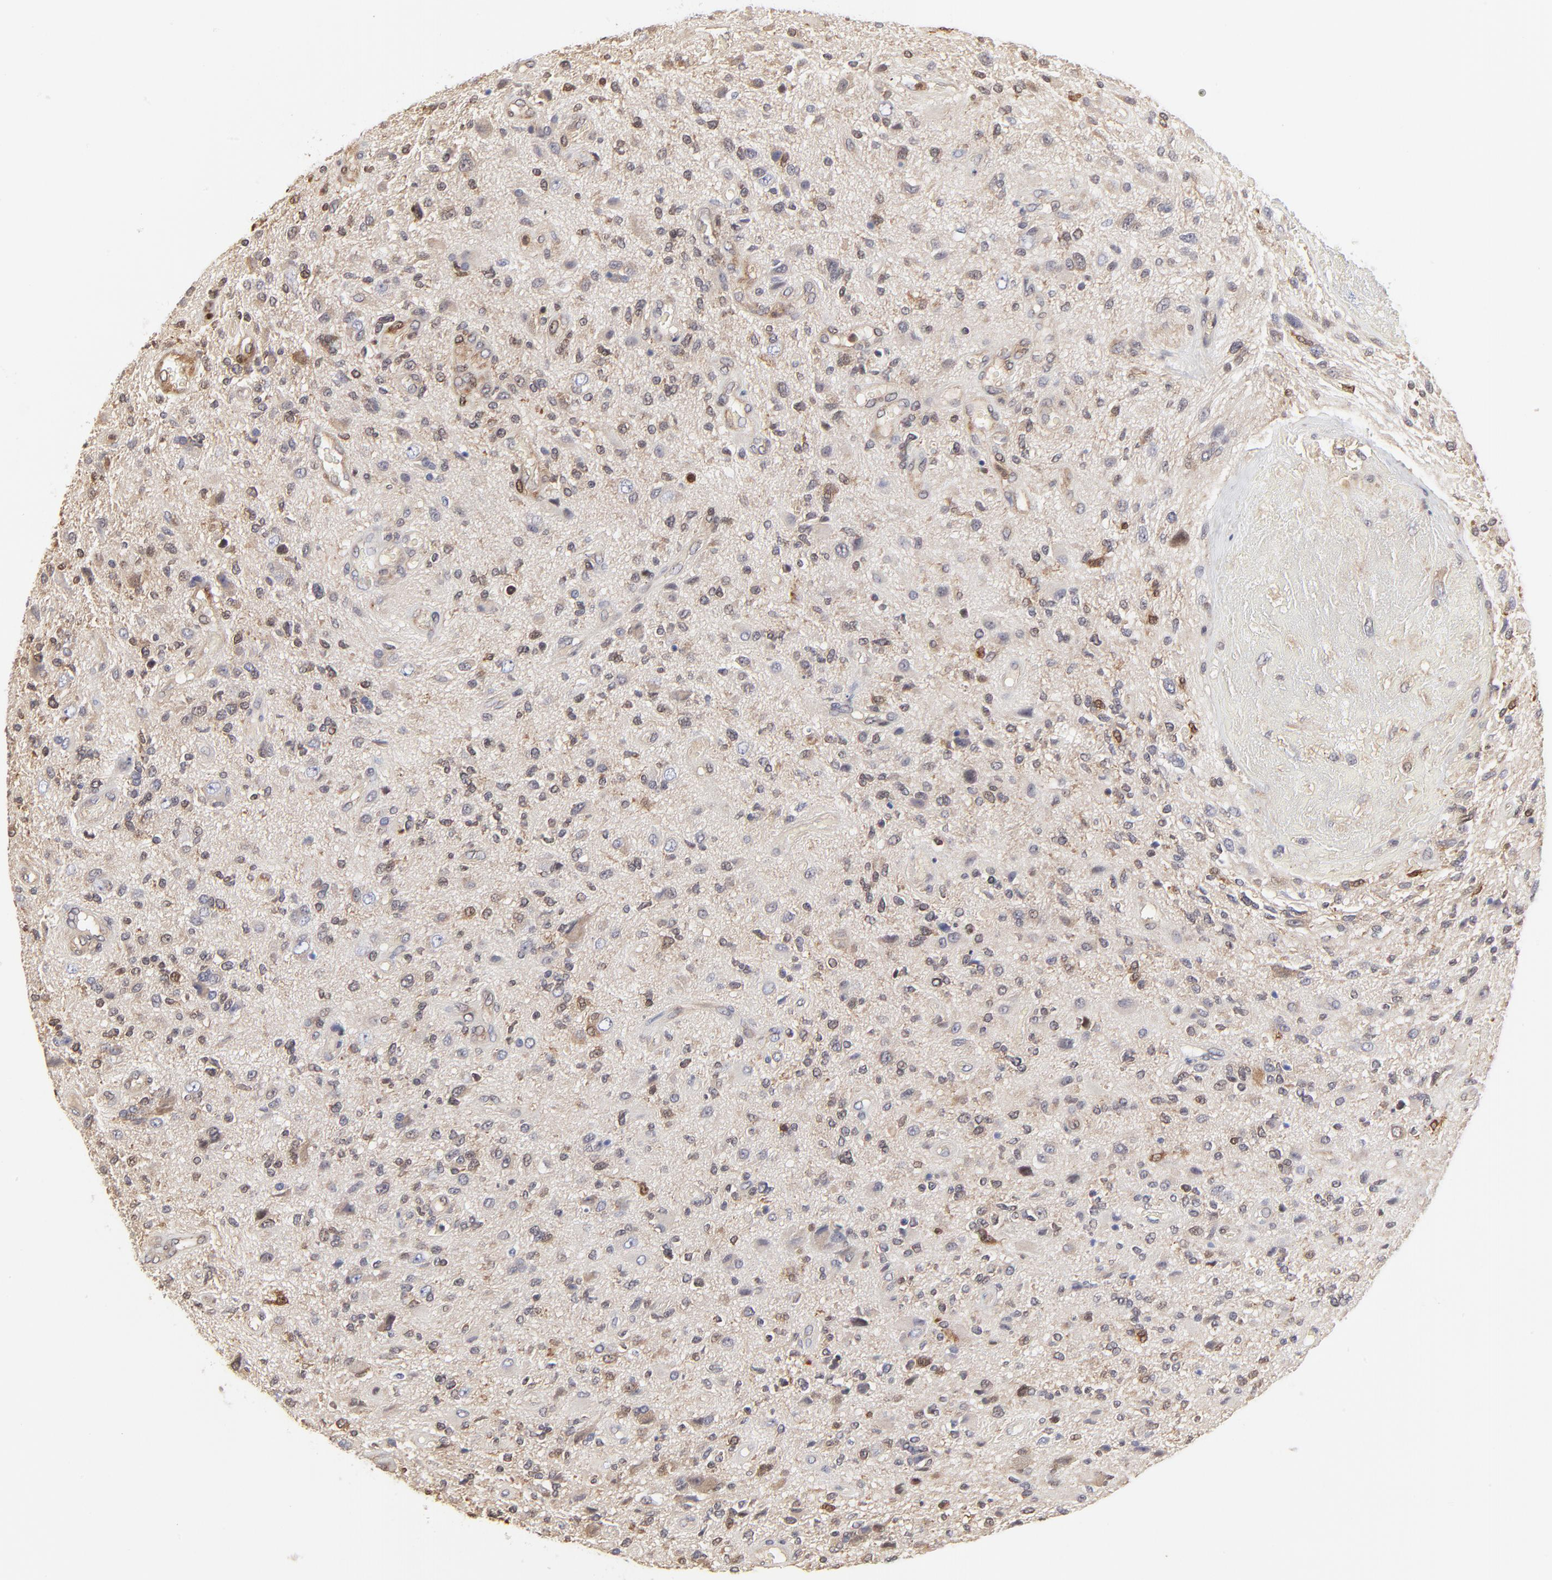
{"staining": {"intensity": "weak", "quantity": "<25%", "location": "nuclear"}, "tissue": "glioma", "cell_type": "Tumor cells", "image_type": "cancer", "snomed": [{"axis": "morphology", "description": "Normal tissue, NOS"}, {"axis": "morphology", "description": "Glioma, malignant, High grade"}, {"axis": "topography", "description": "Cerebral cortex"}], "caption": "Protein analysis of glioma reveals no significant expression in tumor cells. (DAB IHC with hematoxylin counter stain).", "gene": "CASP3", "patient": {"sex": "male", "age": 75}}